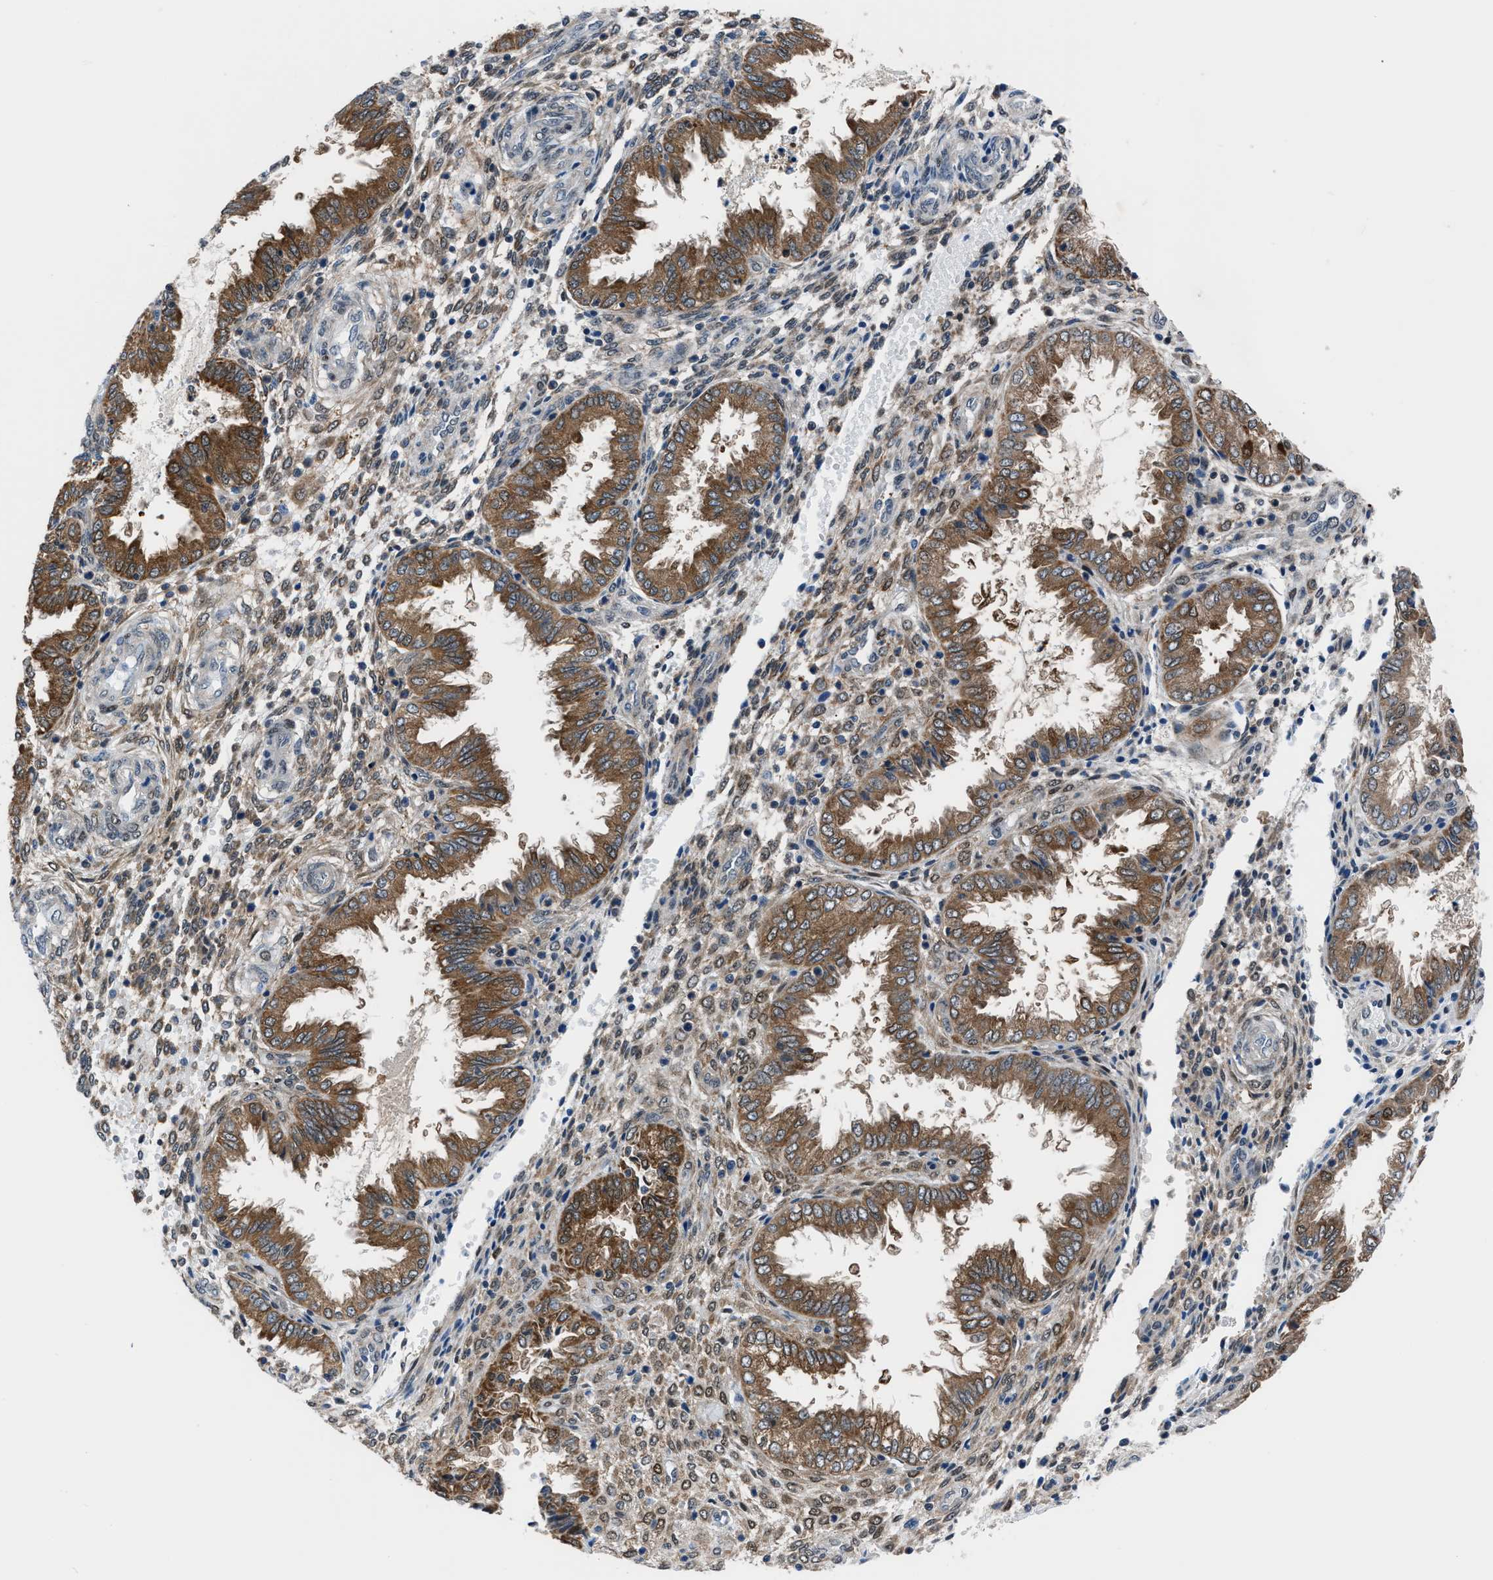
{"staining": {"intensity": "weak", "quantity": "25%-75%", "location": "cytoplasmic/membranous"}, "tissue": "endometrium", "cell_type": "Cells in endometrial stroma", "image_type": "normal", "snomed": [{"axis": "morphology", "description": "Normal tissue, NOS"}, {"axis": "topography", "description": "Endometrium"}], "caption": "Protein expression analysis of normal endometrium reveals weak cytoplasmic/membranous expression in about 25%-75% of cells in endometrial stroma. The staining was performed using DAB, with brown indicating positive protein expression. Nuclei are stained blue with hematoxylin.", "gene": "TMEM45B", "patient": {"sex": "female", "age": 33}}